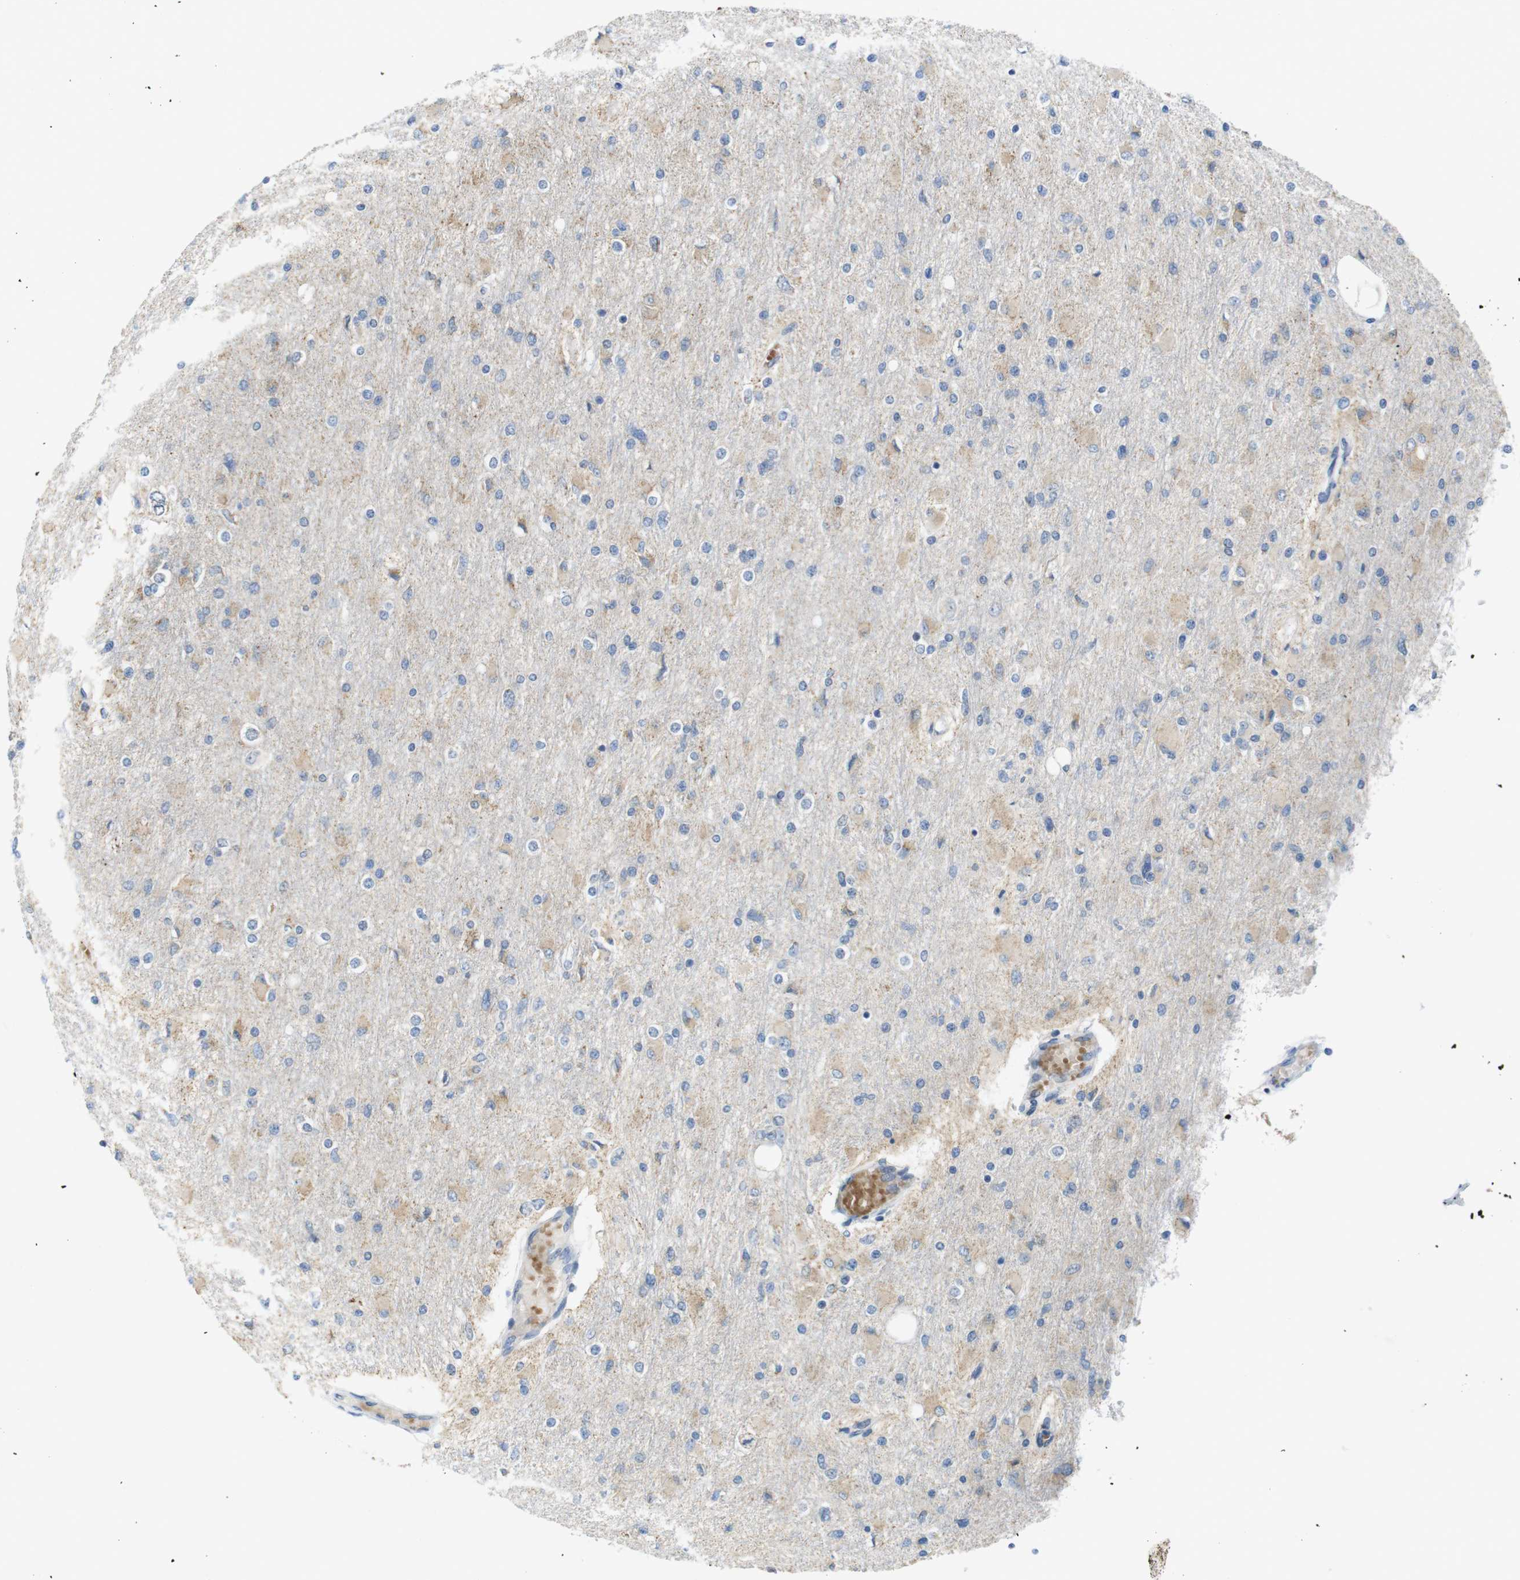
{"staining": {"intensity": "weak", "quantity": "25%-75%", "location": "cytoplasmic/membranous"}, "tissue": "glioma", "cell_type": "Tumor cells", "image_type": "cancer", "snomed": [{"axis": "morphology", "description": "Glioma, malignant, High grade"}, {"axis": "topography", "description": "Cerebral cortex"}], "caption": "There is low levels of weak cytoplasmic/membranous staining in tumor cells of malignant glioma (high-grade), as demonstrated by immunohistochemical staining (brown color).", "gene": "MARCHF1", "patient": {"sex": "female", "age": 36}}